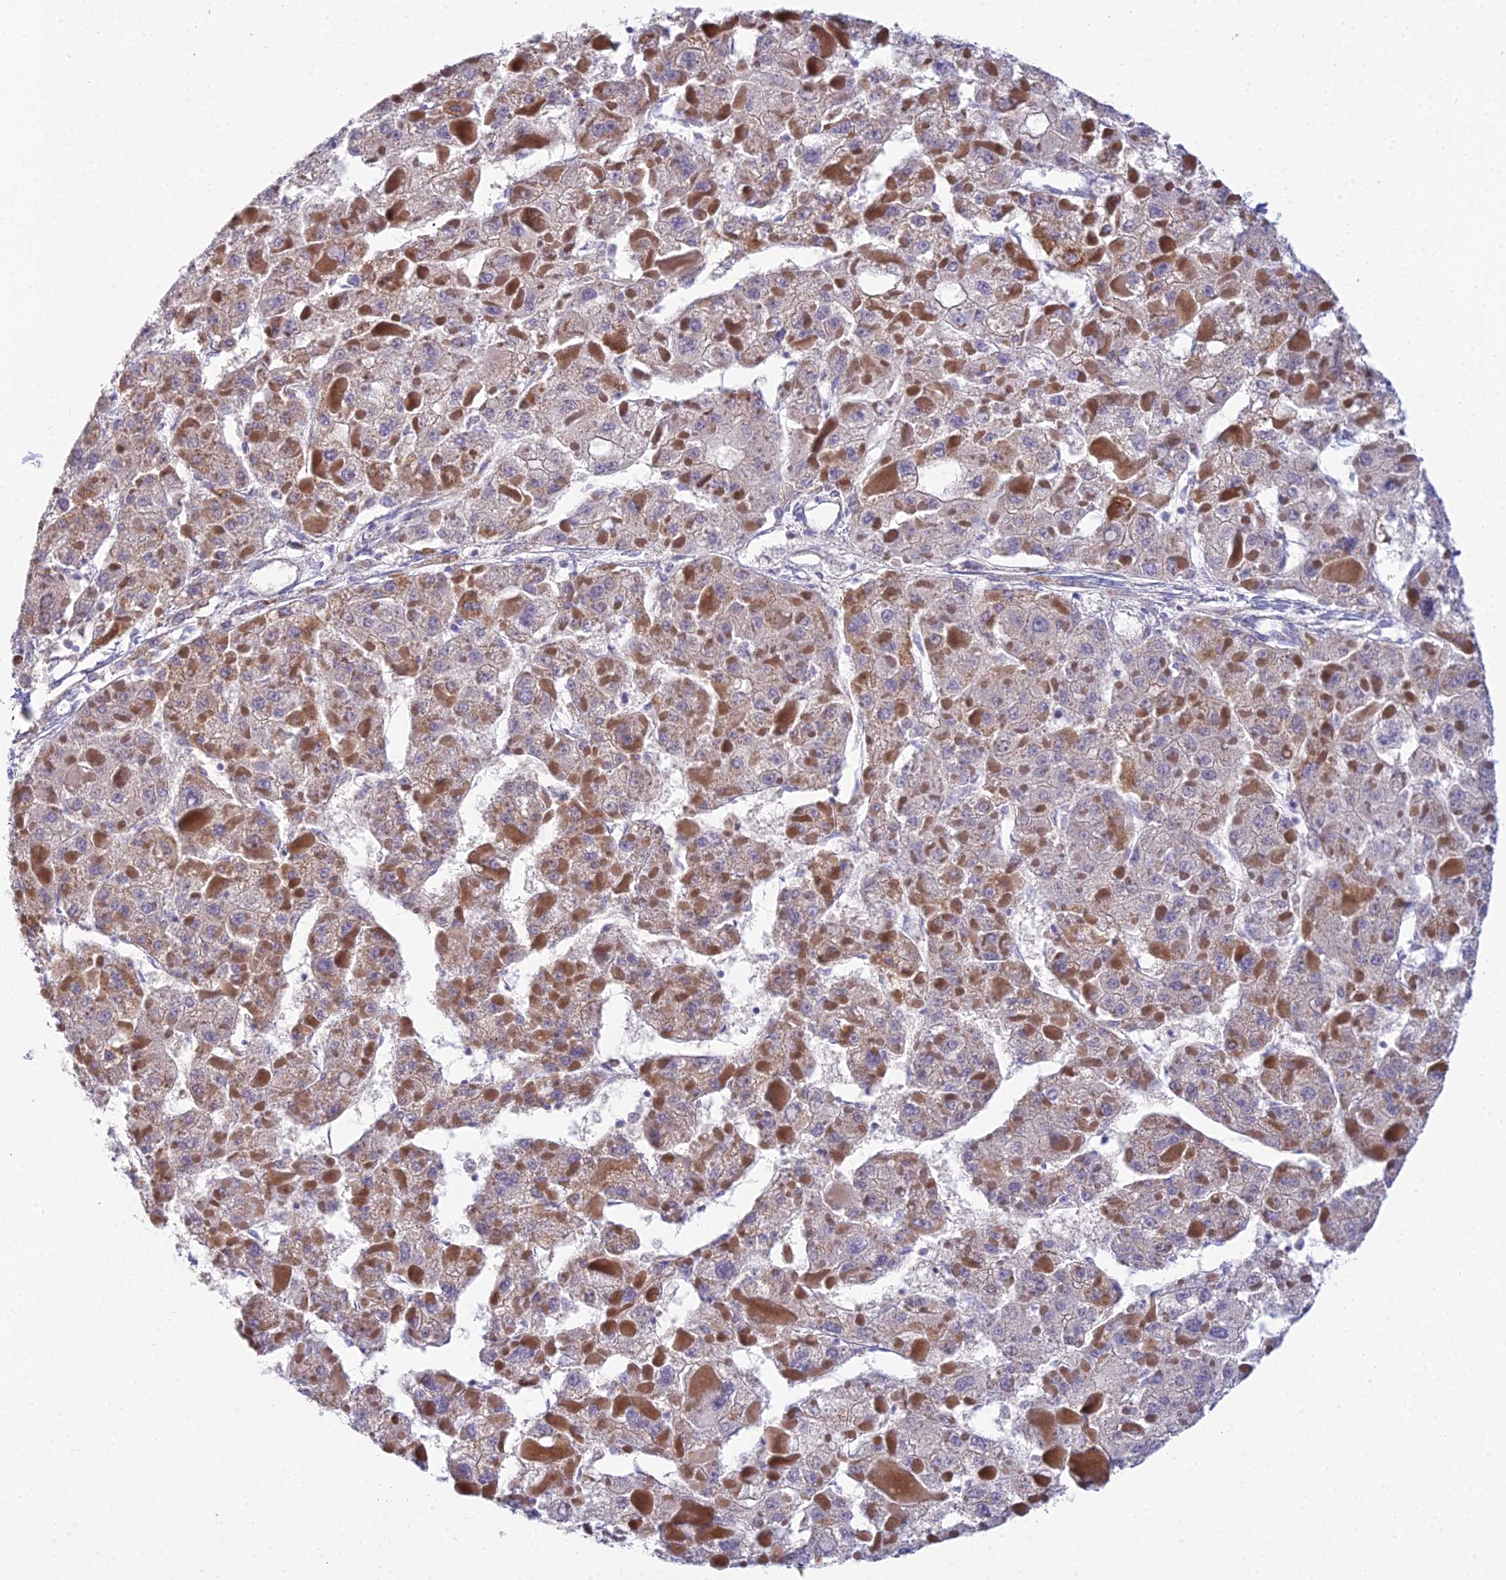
{"staining": {"intensity": "moderate", "quantity": "25%-75%", "location": "cytoplasmic/membranous"}, "tissue": "liver cancer", "cell_type": "Tumor cells", "image_type": "cancer", "snomed": [{"axis": "morphology", "description": "Carcinoma, Hepatocellular, NOS"}, {"axis": "topography", "description": "Liver"}], "caption": "Tumor cells demonstrate moderate cytoplasmic/membranous positivity in about 25%-75% of cells in liver cancer.", "gene": "CFAP206", "patient": {"sex": "female", "age": 73}}